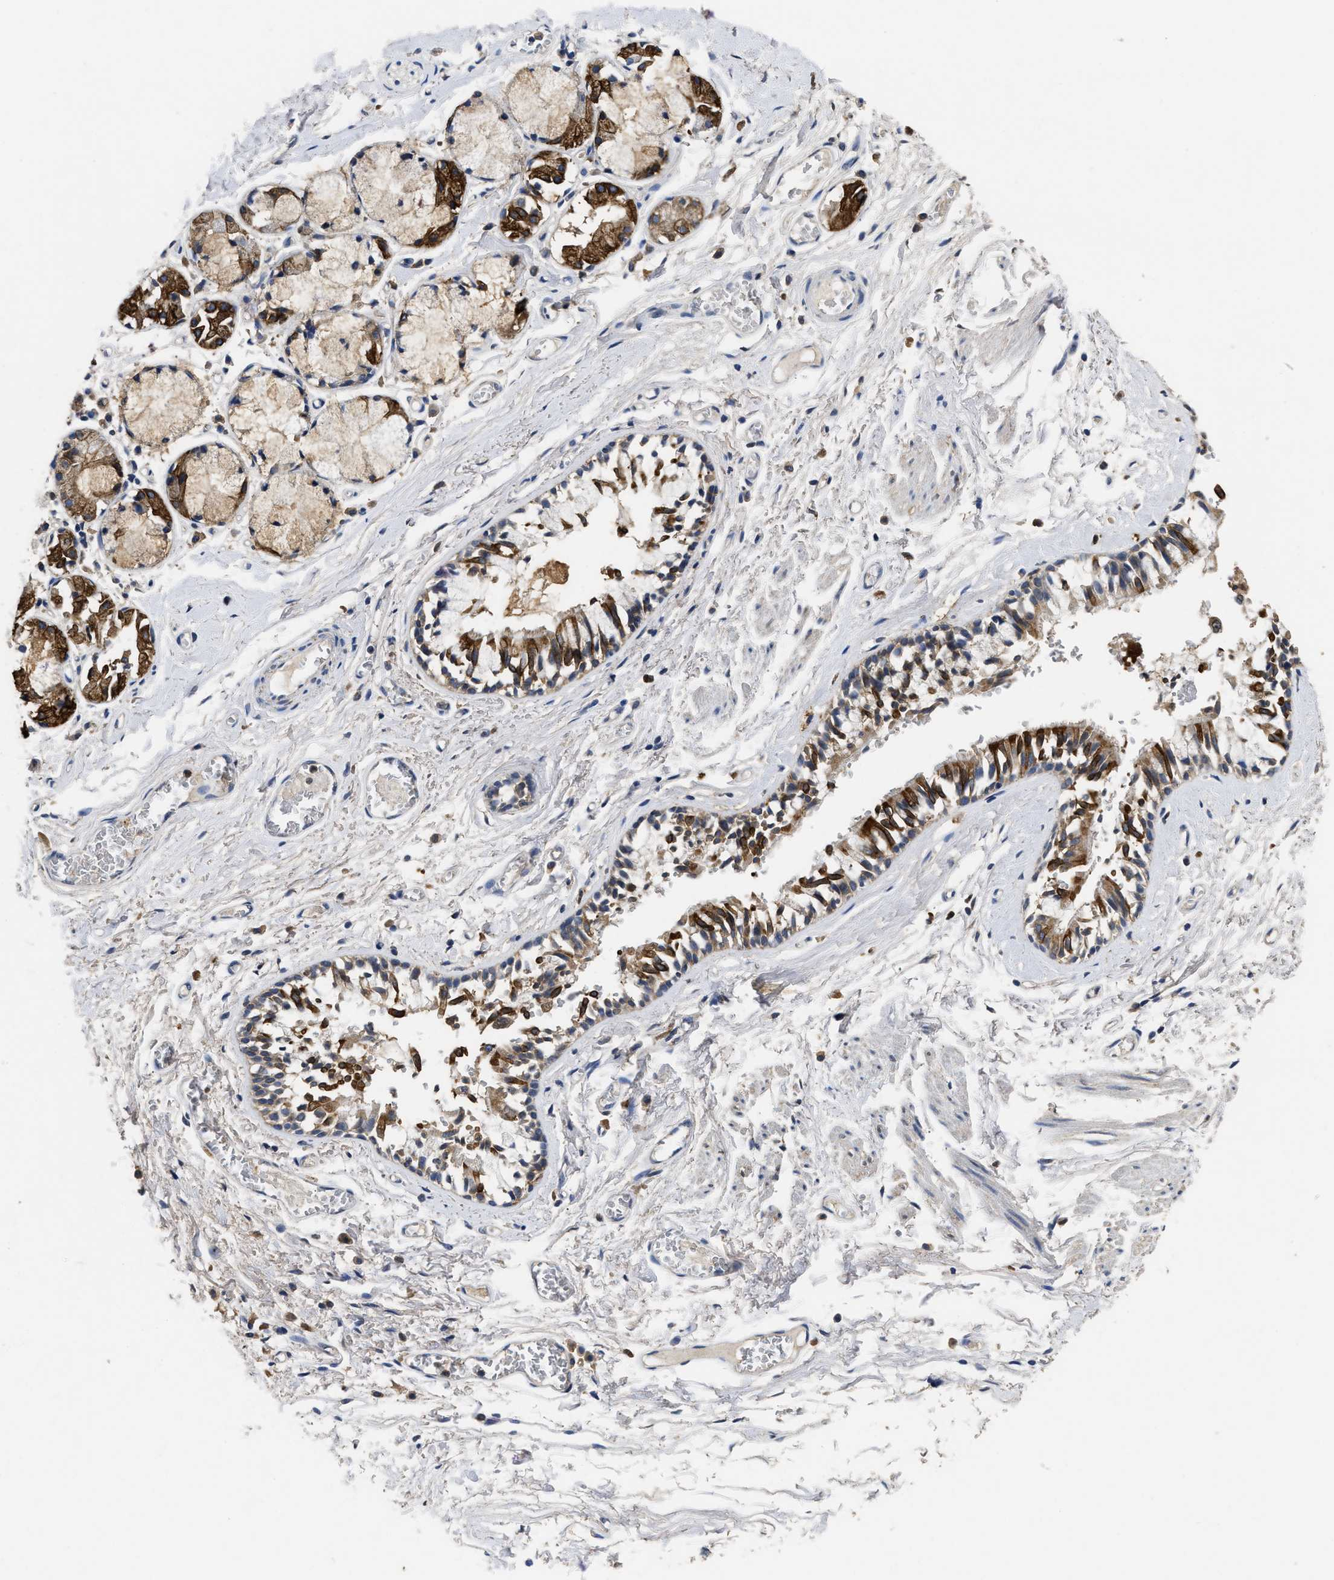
{"staining": {"intensity": "strong", "quantity": ">75%", "location": "cytoplasmic/membranous"}, "tissue": "bronchus", "cell_type": "Respiratory epithelial cells", "image_type": "normal", "snomed": [{"axis": "morphology", "description": "Normal tissue, NOS"}, {"axis": "morphology", "description": "Inflammation, NOS"}, {"axis": "topography", "description": "Cartilage tissue"}, {"axis": "topography", "description": "Lung"}], "caption": "Strong cytoplasmic/membranous protein expression is seen in approximately >75% of respiratory epithelial cells in bronchus. The staining was performed using DAB to visualize the protein expression in brown, while the nuclei were stained in blue with hematoxylin (Magnification: 20x).", "gene": "CTNNA1", "patient": {"sex": "male", "age": 71}}